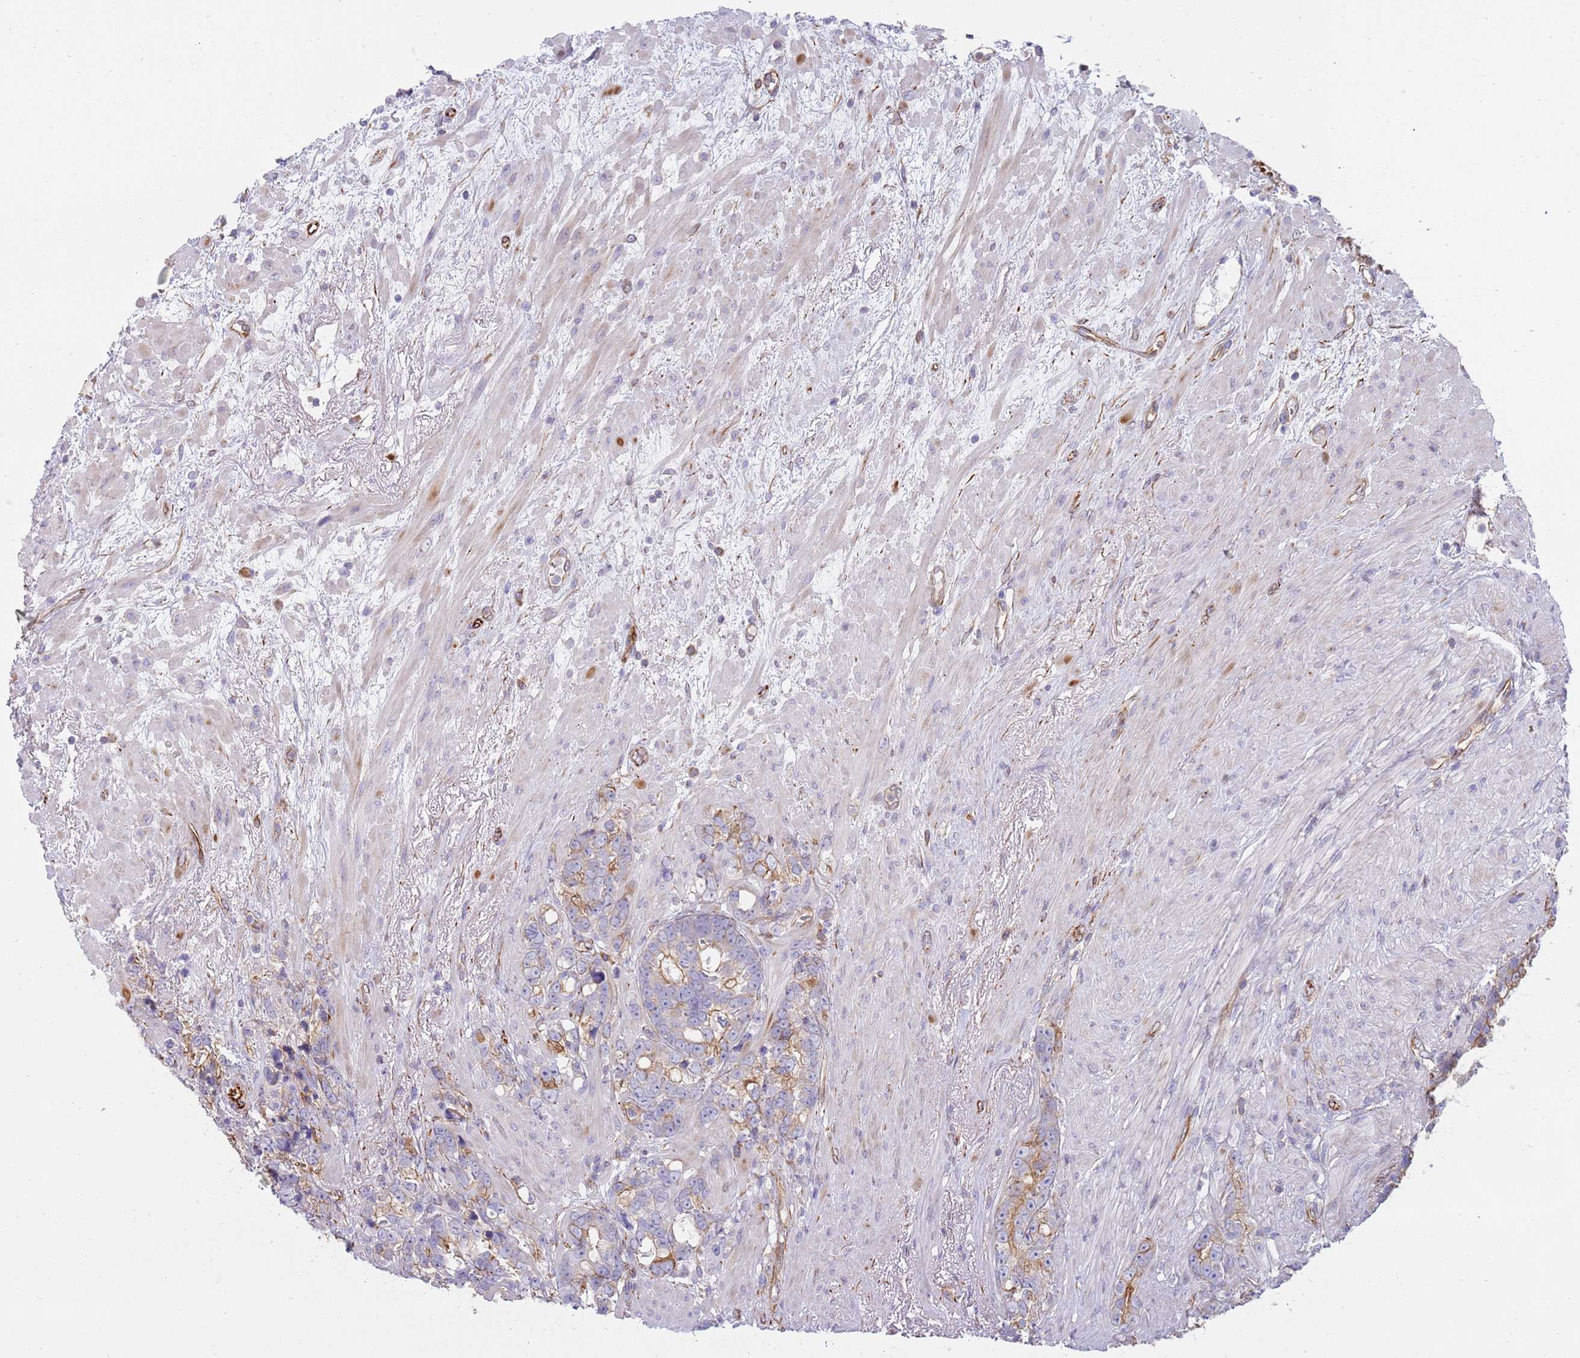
{"staining": {"intensity": "weak", "quantity": "25%-75%", "location": "cytoplasmic/membranous"}, "tissue": "prostate cancer", "cell_type": "Tumor cells", "image_type": "cancer", "snomed": [{"axis": "morphology", "description": "Adenocarcinoma, High grade"}, {"axis": "topography", "description": "Prostate"}], "caption": "IHC (DAB) staining of high-grade adenocarcinoma (prostate) displays weak cytoplasmic/membranous protein positivity in about 25%-75% of tumor cells. The staining was performed using DAB (3,3'-diaminobenzidine) to visualize the protein expression in brown, while the nuclei were stained in blue with hematoxylin (Magnification: 20x).", "gene": "MOGAT1", "patient": {"sex": "male", "age": 74}}